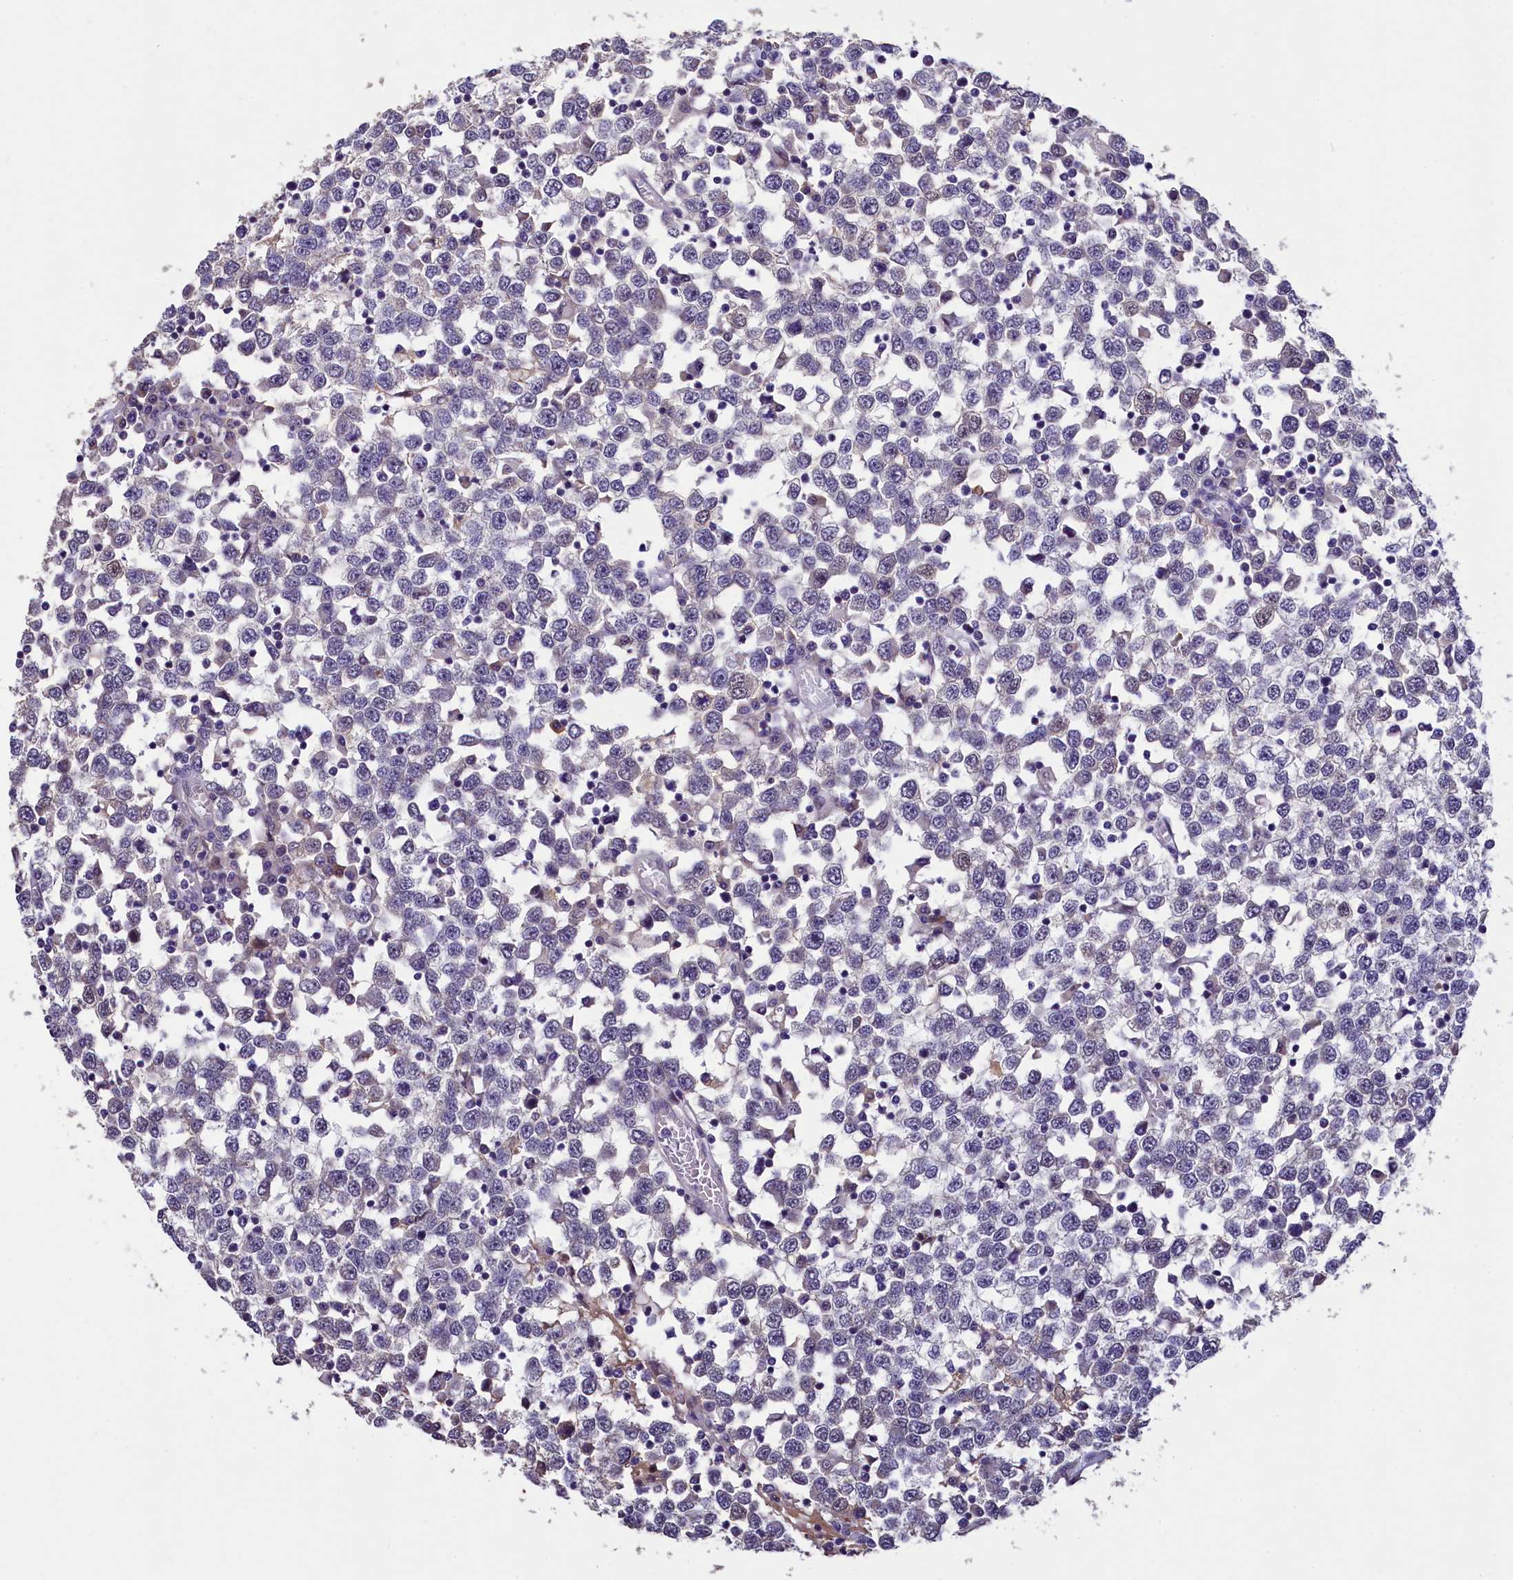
{"staining": {"intensity": "negative", "quantity": "none", "location": "none"}, "tissue": "testis cancer", "cell_type": "Tumor cells", "image_type": "cancer", "snomed": [{"axis": "morphology", "description": "Seminoma, NOS"}, {"axis": "topography", "description": "Testis"}], "caption": "Histopathology image shows no protein positivity in tumor cells of testis seminoma tissue.", "gene": "HECTD4", "patient": {"sex": "male", "age": 65}}